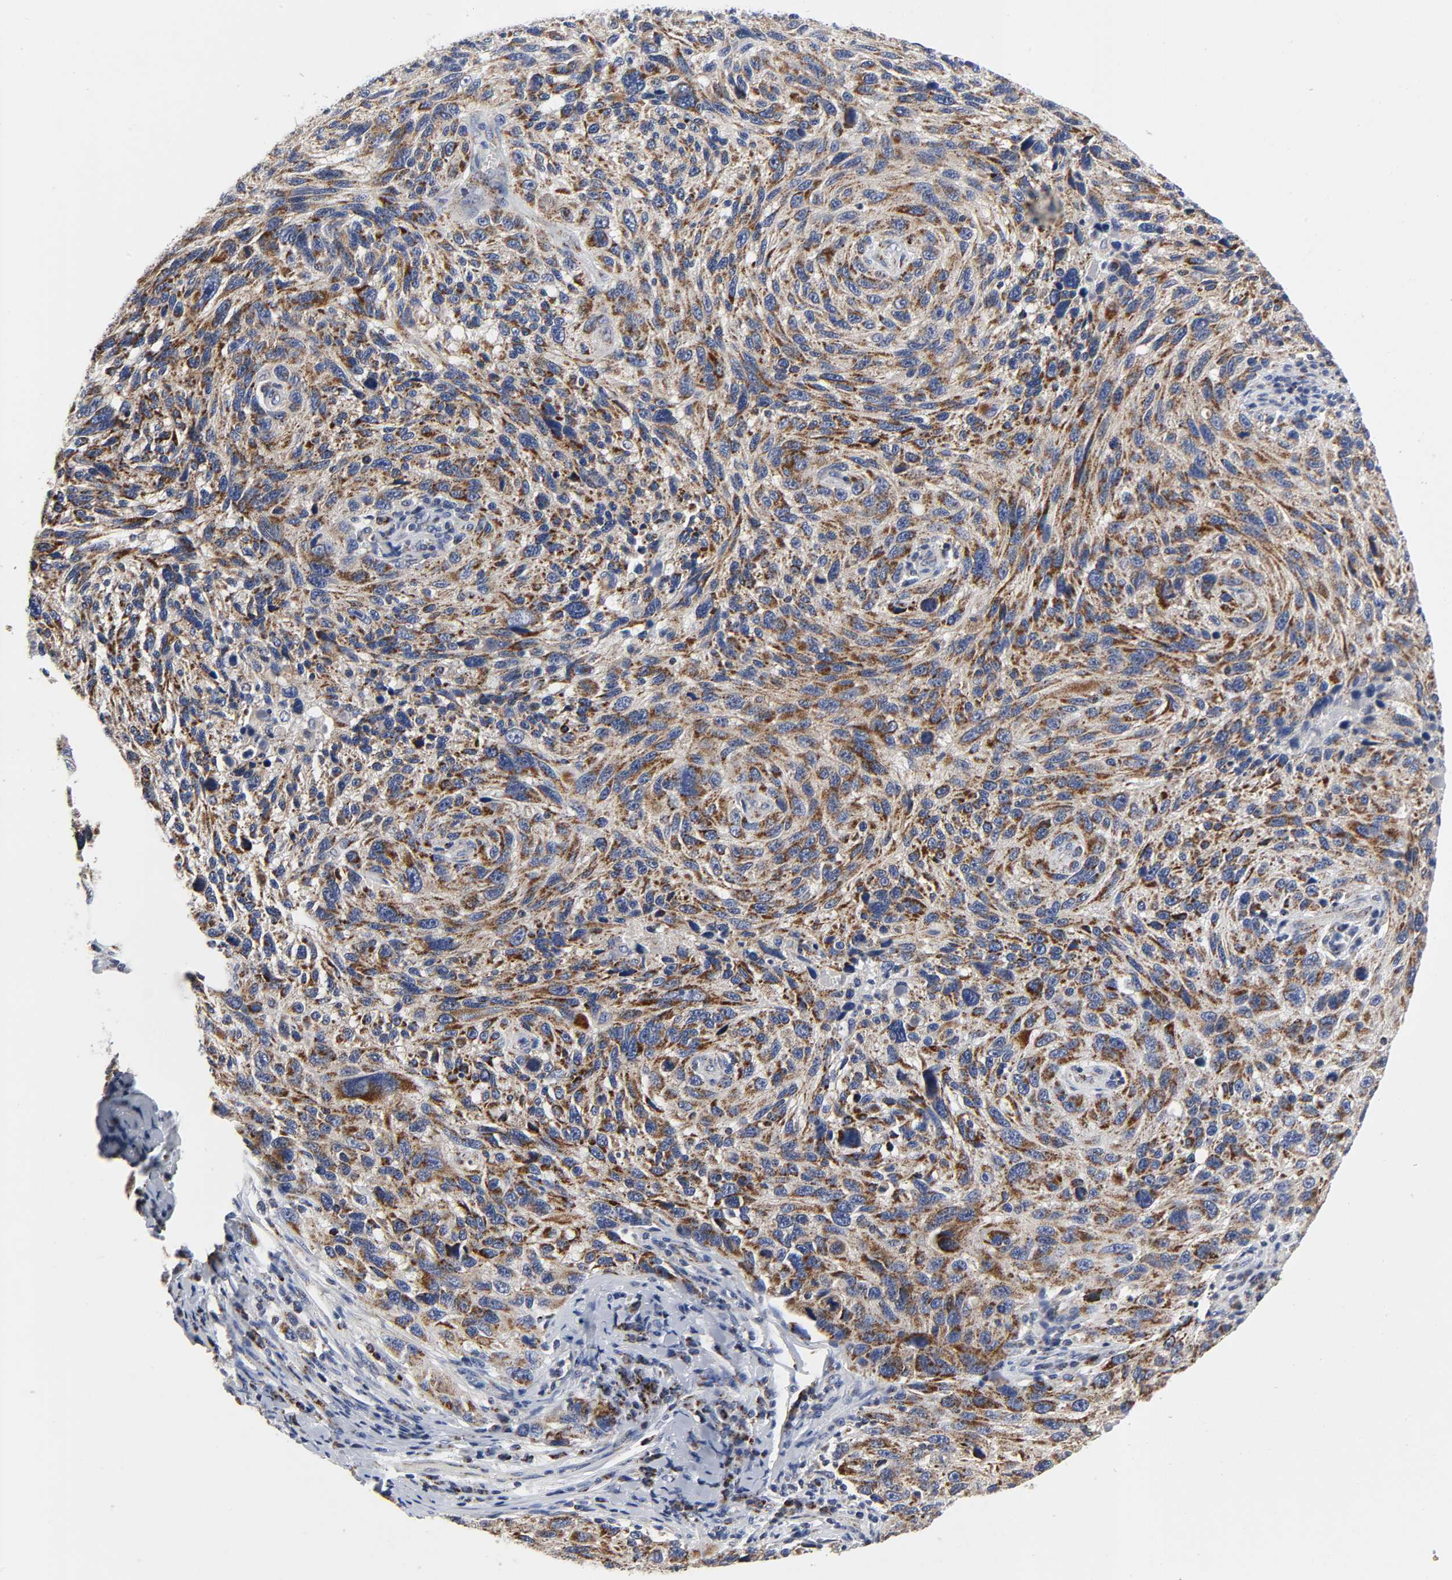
{"staining": {"intensity": "moderate", "quantity": ">75%", "location": "cytoplasmic/membranous"}, "tissue": "melanoma", "cell_type": "Tumor cells", "image_type": "cancer", "snomed": [{"axis": "morphology", "description": "Malignant melanoma, NOS"}, {"axis": "topography", "description": "Skin"}], "caption": "A high-resolution micrograph shows immunohistochemistry staining of melanoma, which exhibits moderate cytoplasmic/membranous staining in approximately >75% of tumor cells.", "gene": "AOPEP", "patient": {"sex": "male", "age": 53}}